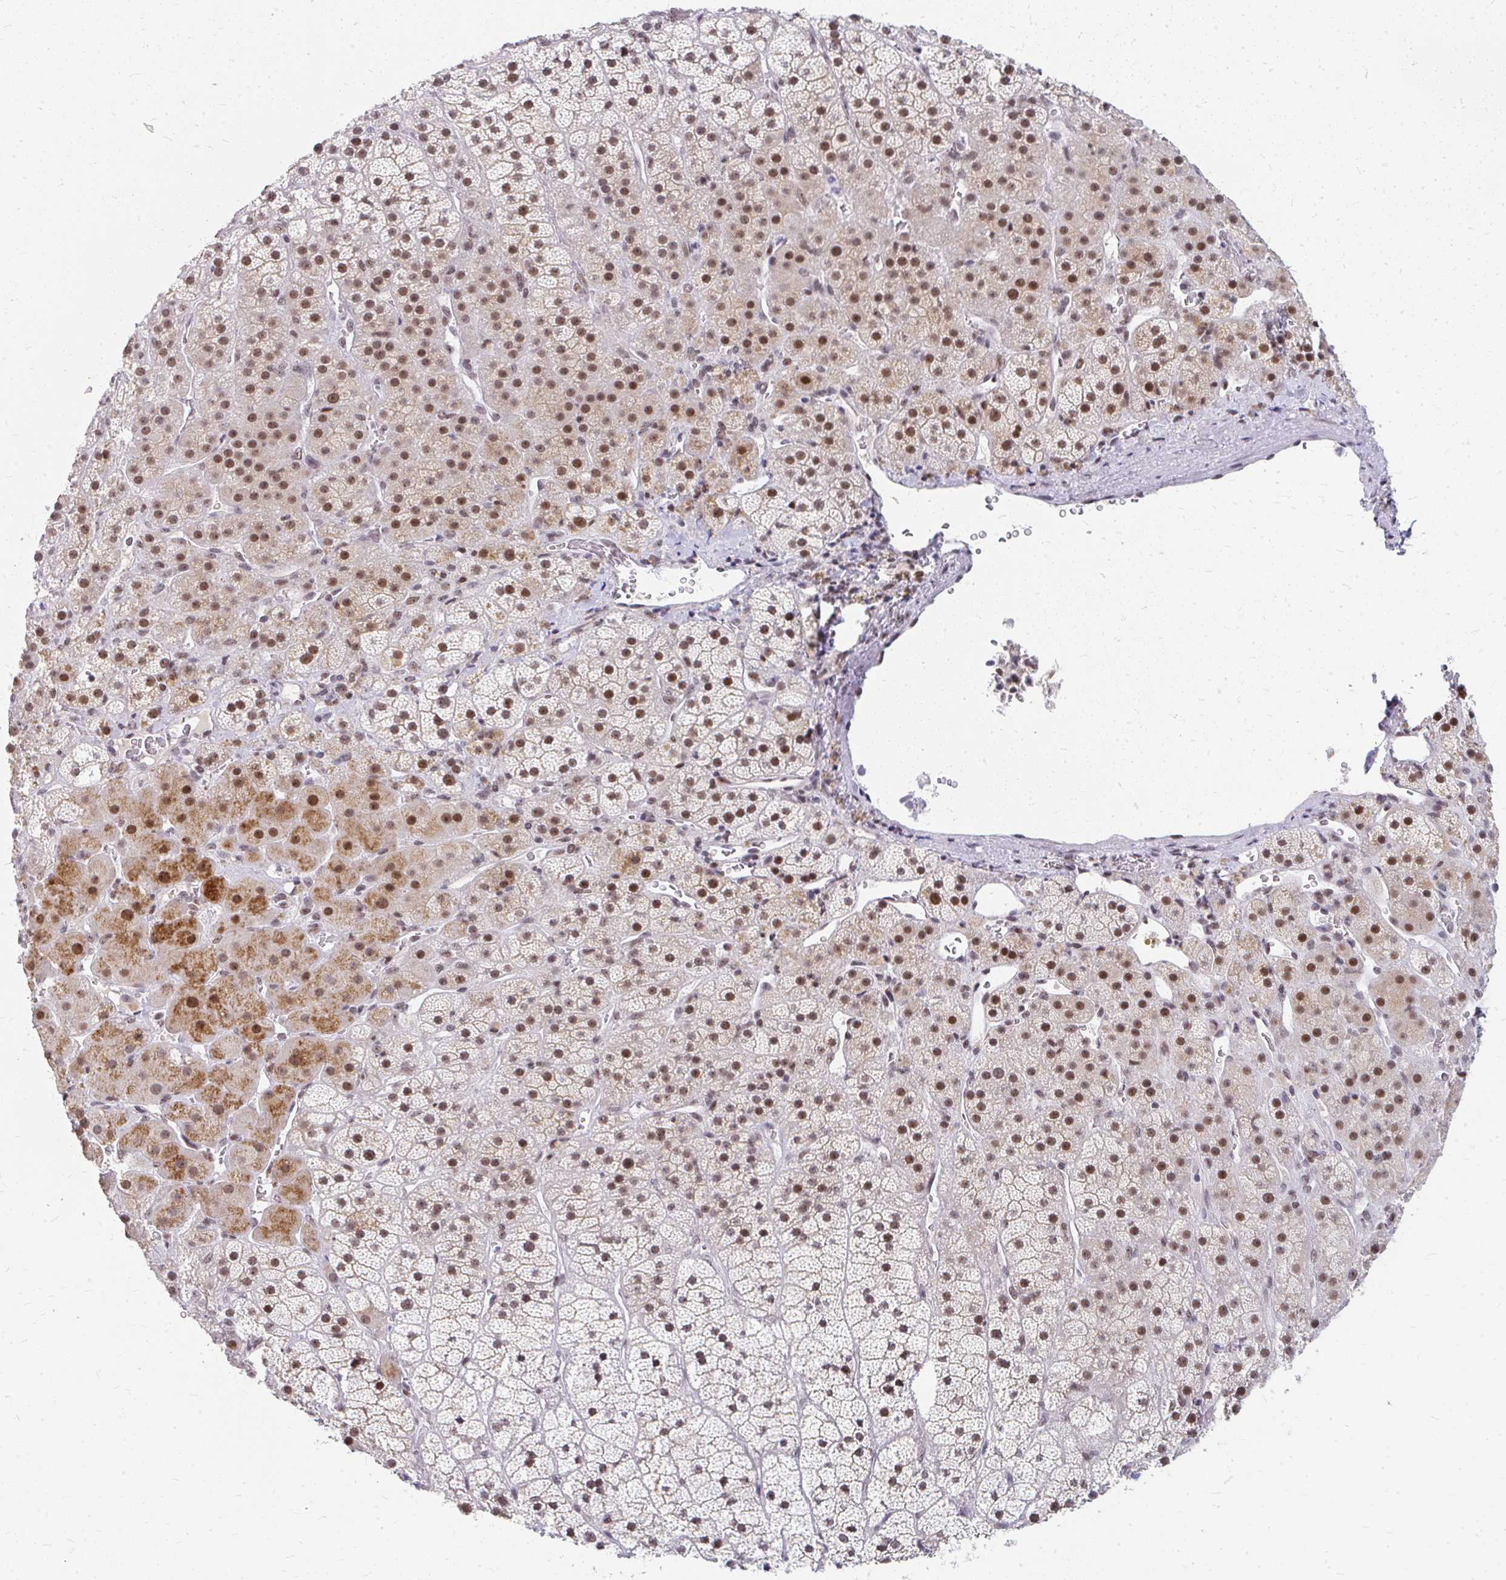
{"staining": {"intensity": "moderate", "quantity": ">75%", "location": "cytoplasmic/membranous,nuclear"}, "tissue": "adrenal gland", "cell_type": "Glandular cells", "image_type": "normal", "snomed": [{"axis": "morphology", "description": "Normal tissue, NOS"}, {"axis": "topography", "description": "Adrenal gland"}], "caption": "The photomicrograph displays a brown stain indicating the presence of a protein in the cytoplasmic/membranous,nuclear of glandular cells in adrenal gland. The protein is shown in brown color, while the nuclei are stained blue.", "gene": "GTF2H1", "patient": {"sex": "male", "age": 57}}